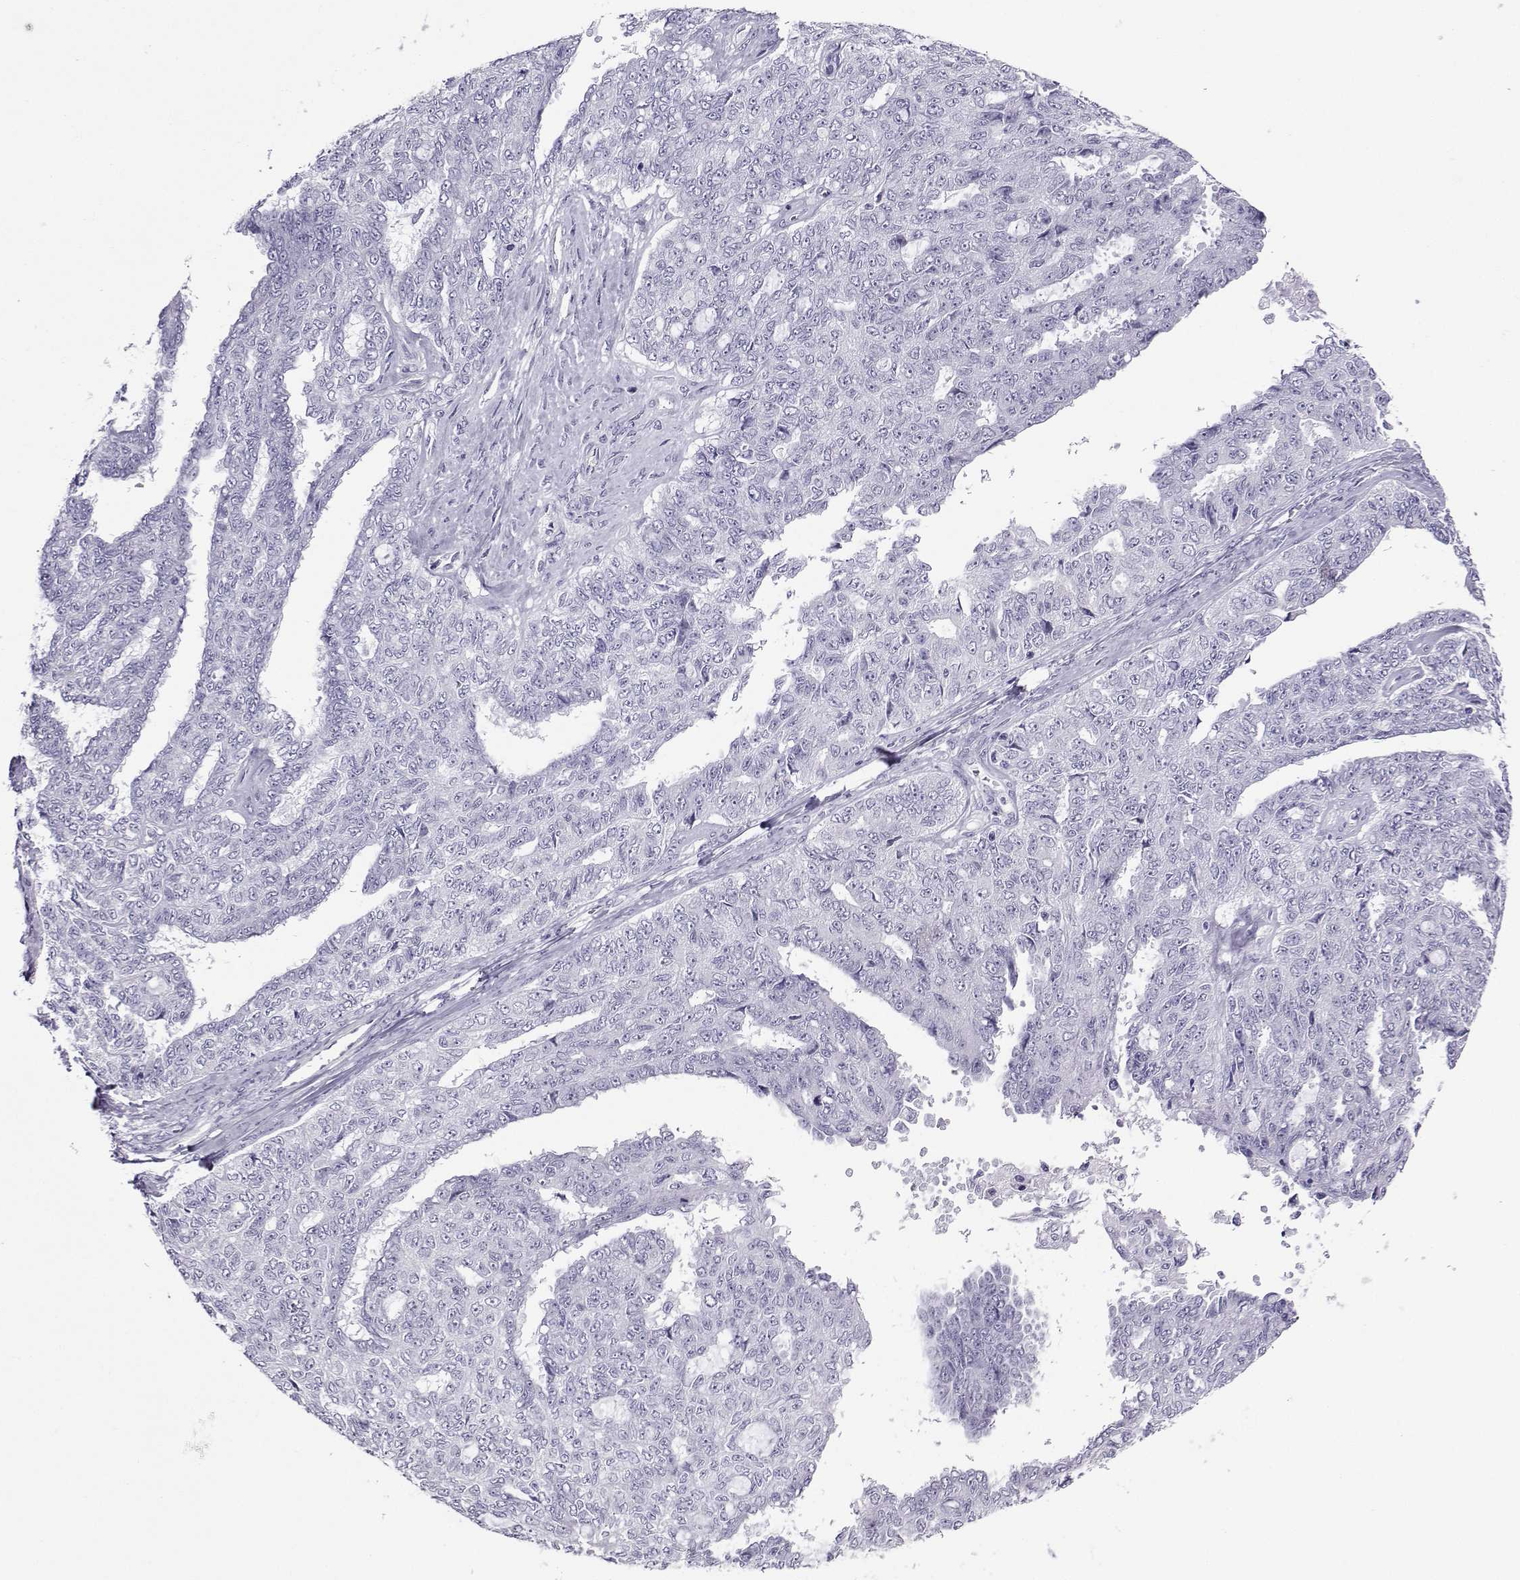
{"staining": {"intensity": "negative", "quantity": "none", "location": "none"}, "tissue": "ovarian cancer", "cell_type": "Tumor cells", "image_type": "cancer", "snomed": [{"axis": "morphology", "description": "Cystadenocarcinoma, serous, NOS"}, {"axis": "topography", "description": "Ovary"}], "caption": "Serous cystadenocarcinoma (ovarian) was stained to show a protein in brown. There is no significant staining in tumor cells.", "gene": "KIF17", "patient": {"sex": "female", "age": 71}}